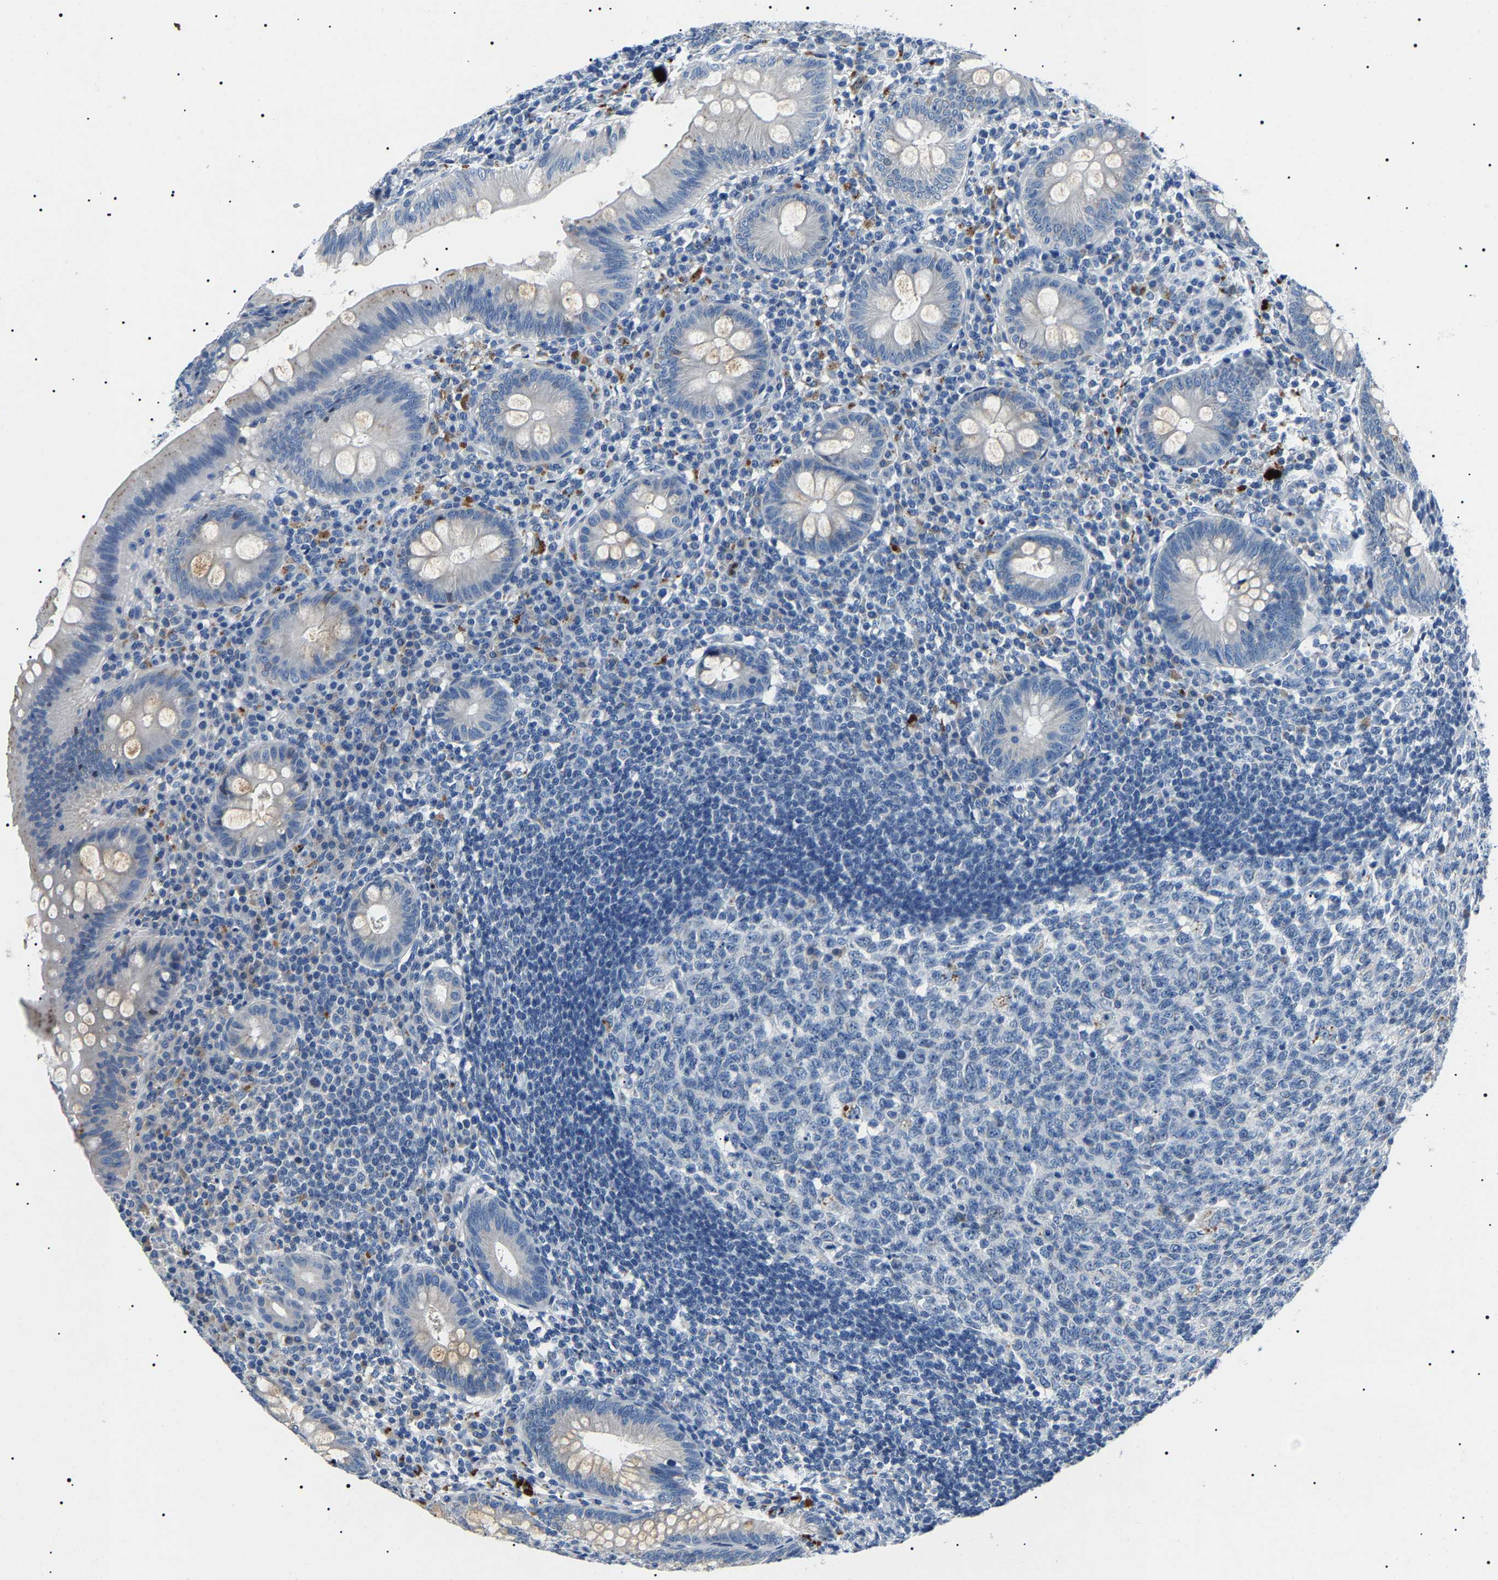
{"staining": {"intensity": "weak", "quantity": "<25%", "location": "cytoplasmic/membranous"}, "tissue": "appendix", "cell_type": "Glandular cells", "image_type": "normal", "snomed": [{"axis": "morphology", "description": "Normal tissue, NOS"}, {"axis": "topography", "description": "Appendix"}], "caption": "DAB (3,3'-diaminobenzidine) immunohistochemical staining of benign human appendix reveals no significant expression in glandular cells.", "gene": "KLK15", "patient": {"sex": "male", "age": 56}}